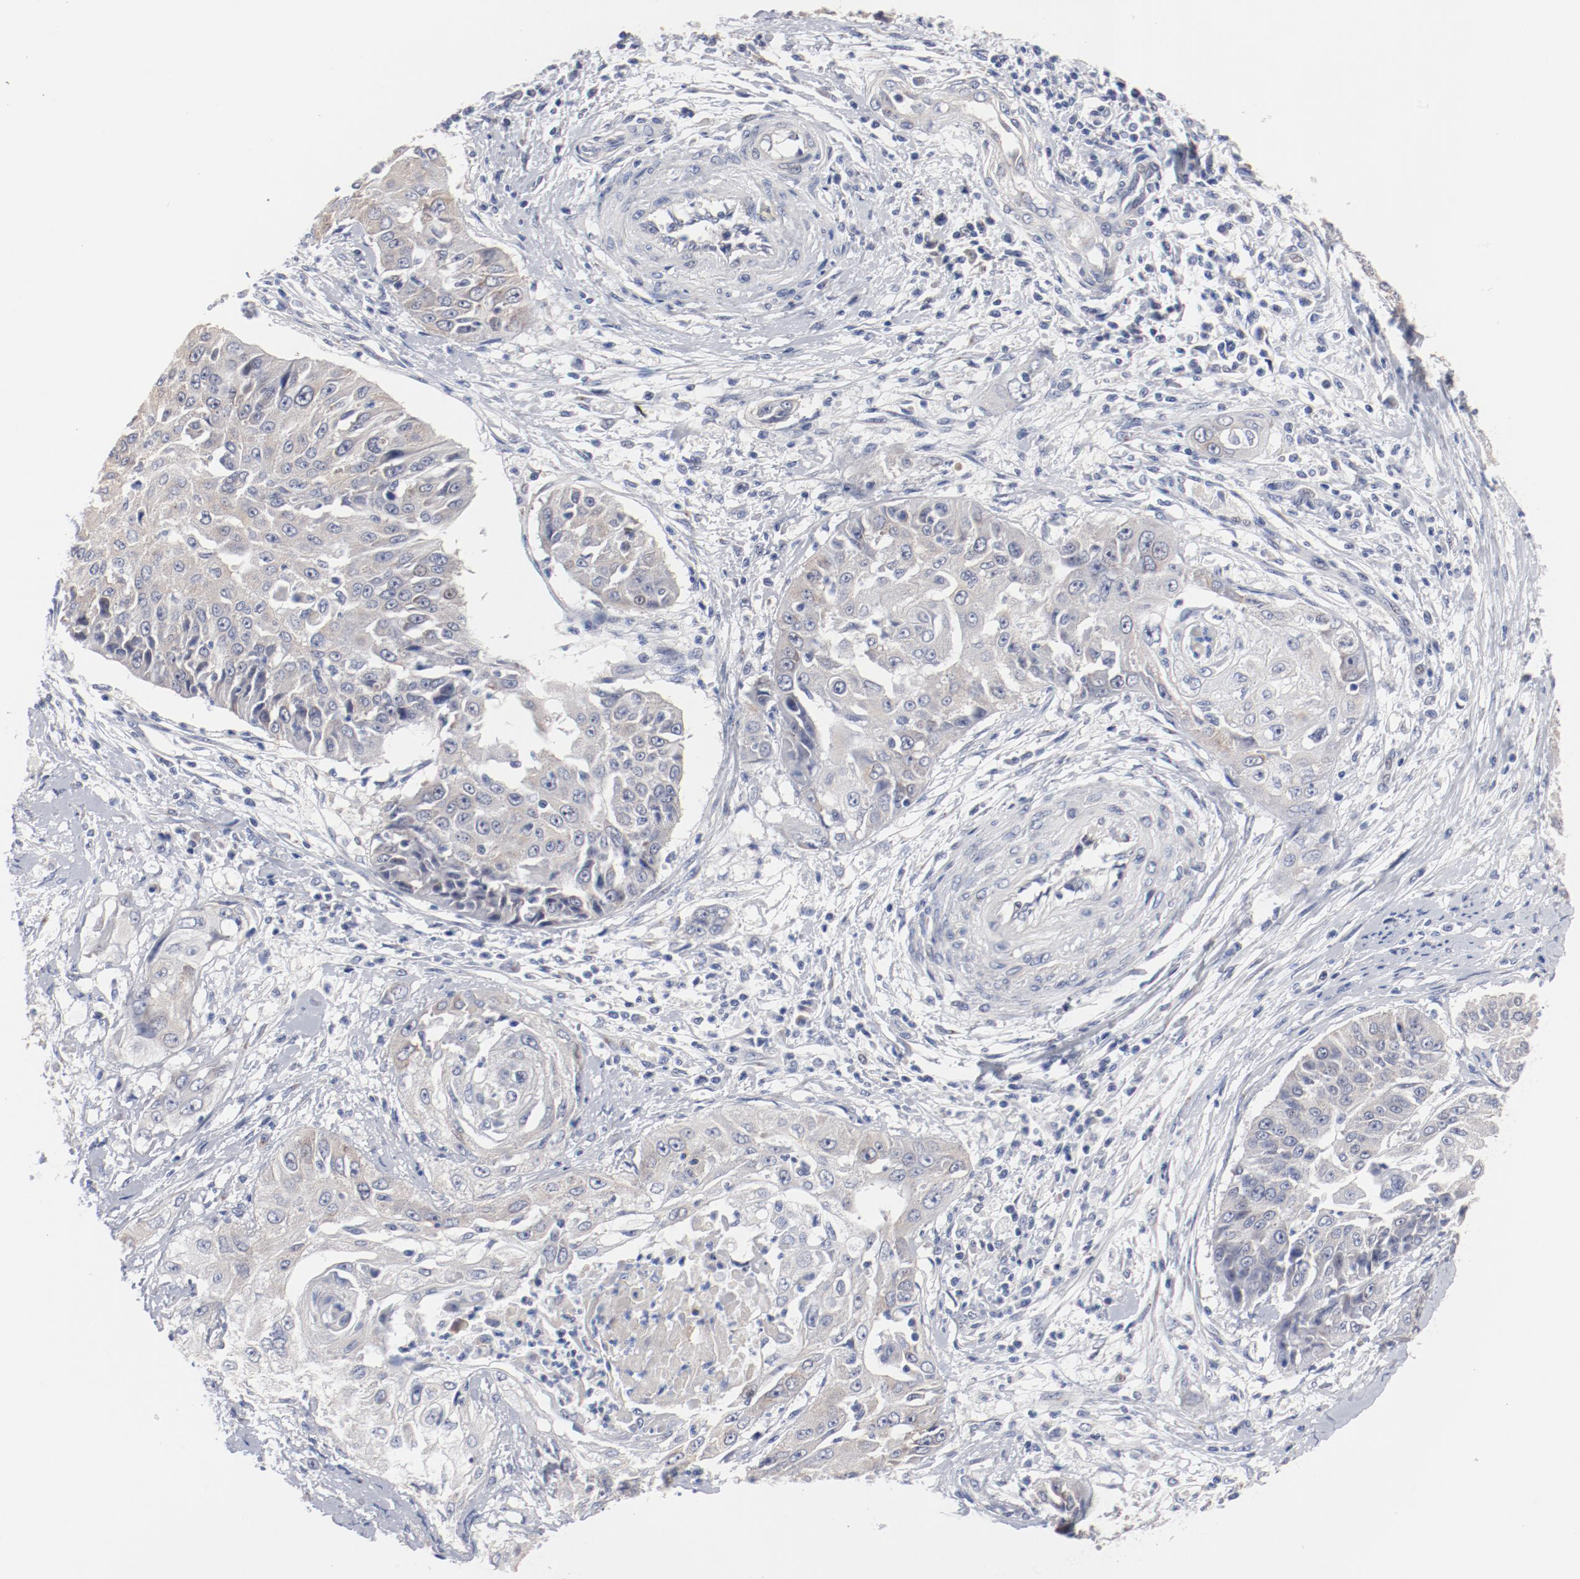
{"staining": {"intensity": "weak", "quantity": "<25%", "location": "cytoplasmic/membranous"}, "tissue": "cervical cancer", "cell_type": "Tumor cells", "image_type": "cancer", "snomed": [{"axis": "morphology", "description": "Squamous cell carcinoma, NOS"}, {"axis": "topography", "description": "Cervix"}], "caption": "Tumor cells are negative for protein expression in human squamous cell carcinoma (cervical).", "gene": "GPR143", "patient": {"sex": "female", "age": 64}}